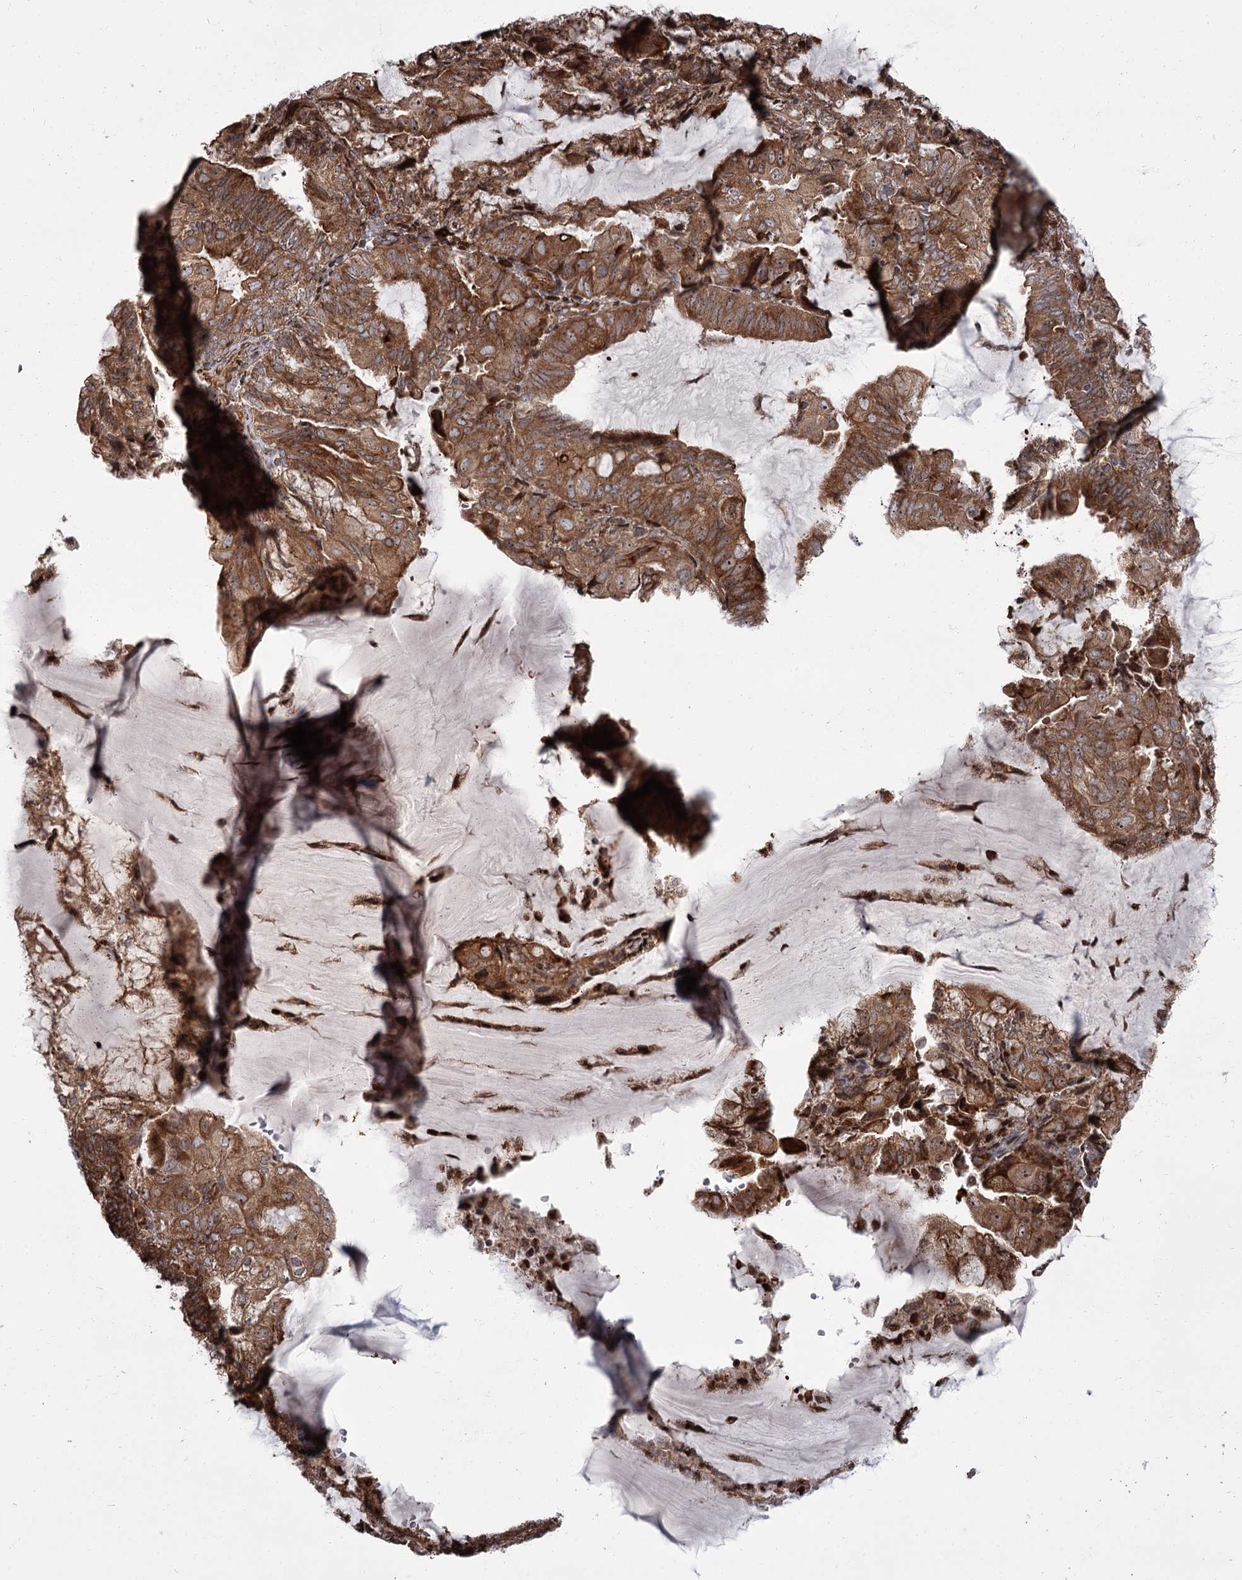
{"staining": {"intensity": "moderate", "quantity": ">75%", "location": "cytoplasmic/membranous"}, "tissue": "endometrial cancer", "cell_type": "Tumor cells", "image_type": "cancer", "snomed": [{"axis": "morphology", "description": "Adenocarcinoma, NOS"}, {"axis": "topography", "description": "Endometrium"}], "caption": "IHC (DAB (3,3'-diaminobenzidine)) staining of endometrial adenocarcinoma demonstrates moderate cytoplasmic/membranous protein positivity in about >75% of tumor cells. The staining is performed using DAB (3,3'-diaminobenzidine) brown chromogen to label protein expression. The nuclei are counter-stained blue using hematoxylin.", "gene": "THAP9", "patient": {"sex": "female", "age": 81}}